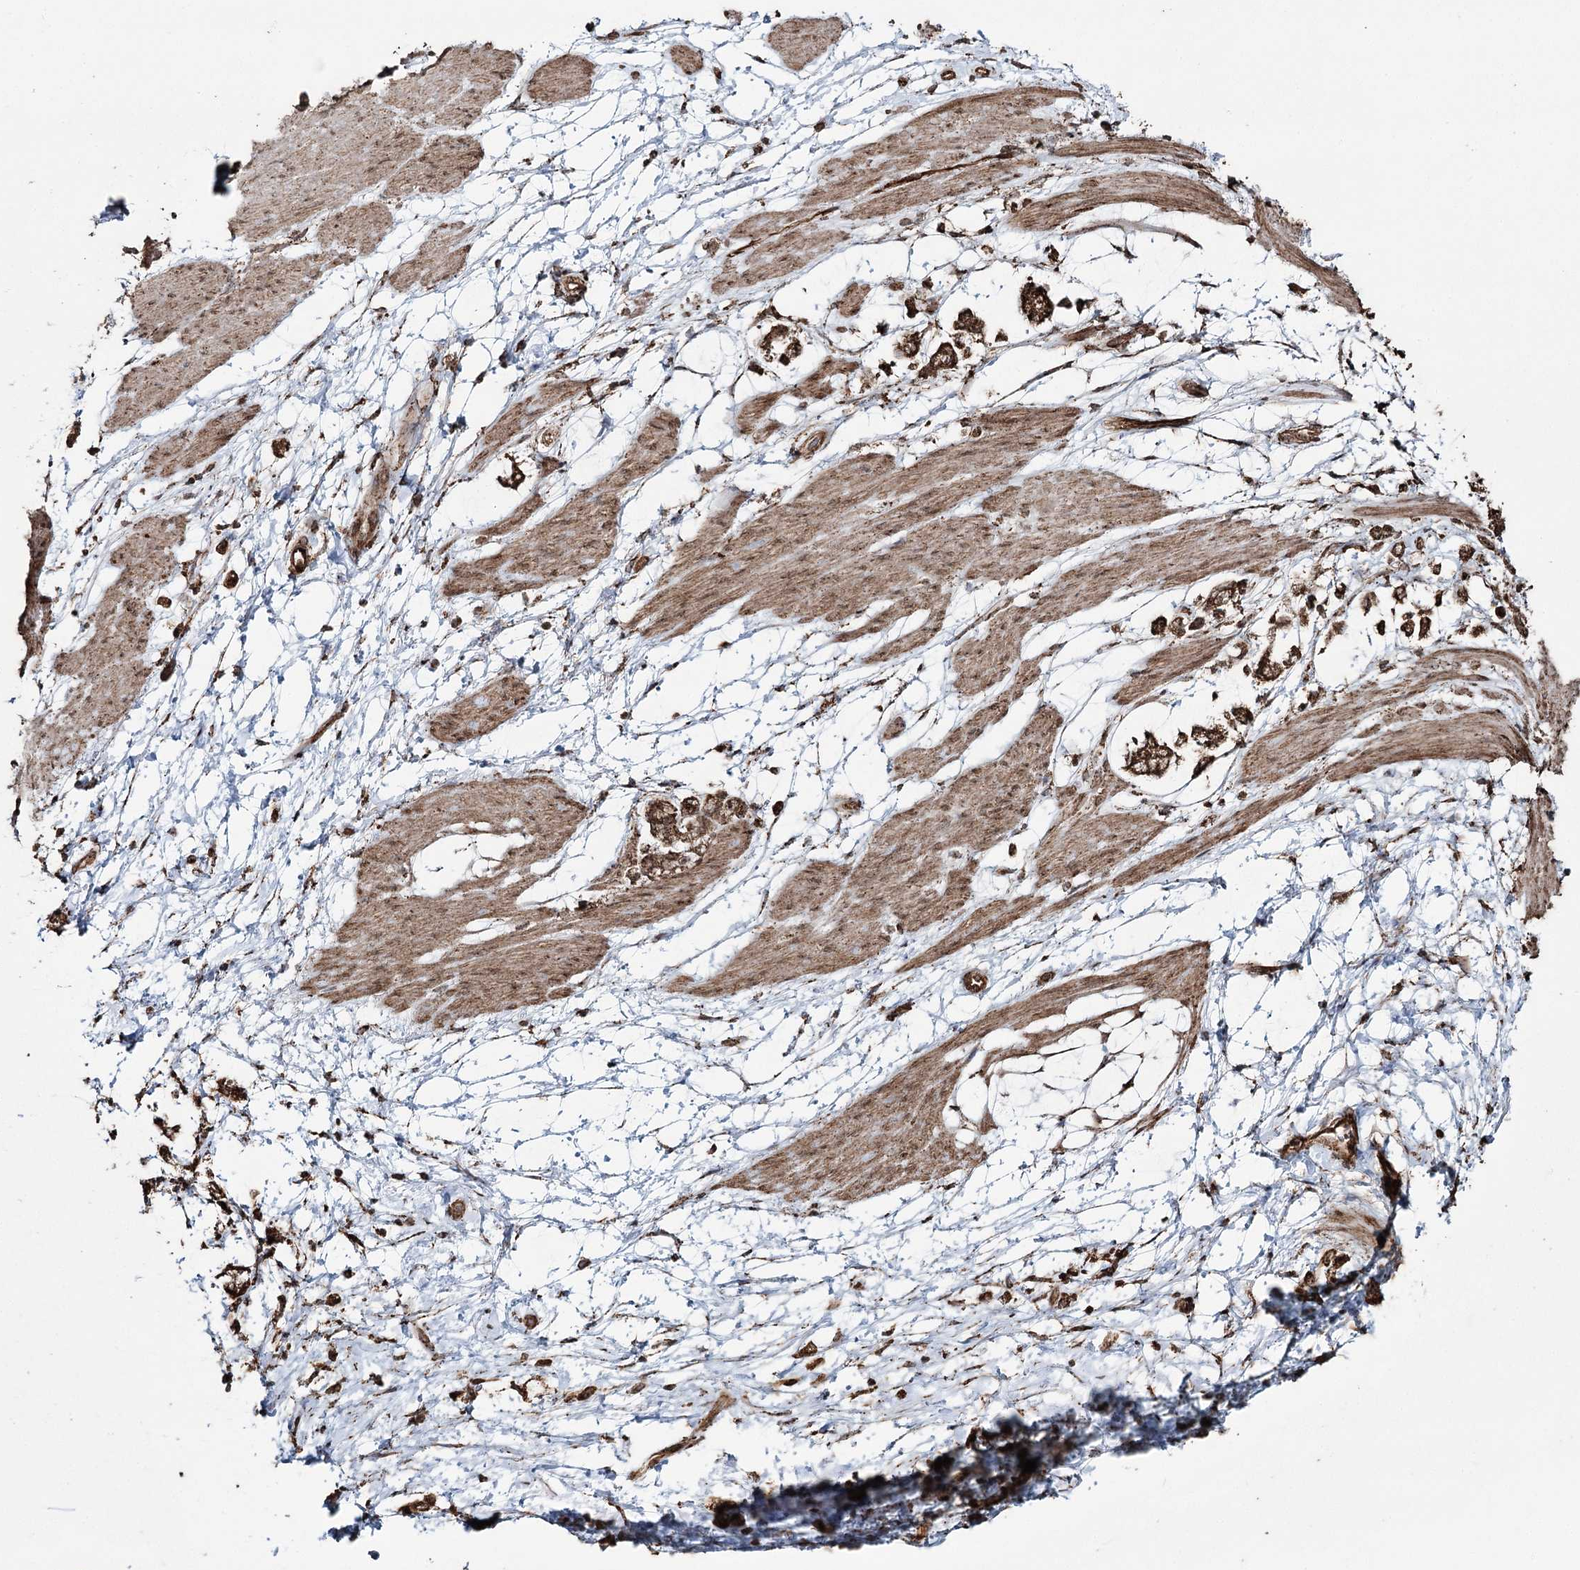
{"staining": {"intensity": "strong", "quantity": ">75%", "location": "cytoplasmic/membranous"}, "tissue": "stomach cancer", "cell_type": "Tumor cells", "image_type": "cancer", "snomed": [{"axis": "morphology", "description": "Adenocarcinoma, NOS"}, {"axis": "topography", "description": "Stomach"}], "caption": "Approximately >75% of tumor cells in stomach cancer (adenocarcinoma) show strong cytoplasmic/membranous protein staining as visualized by brown immunohistochemical staining.", "gene": "SLF2", "patient": {"sex": "female", "age": 60}}